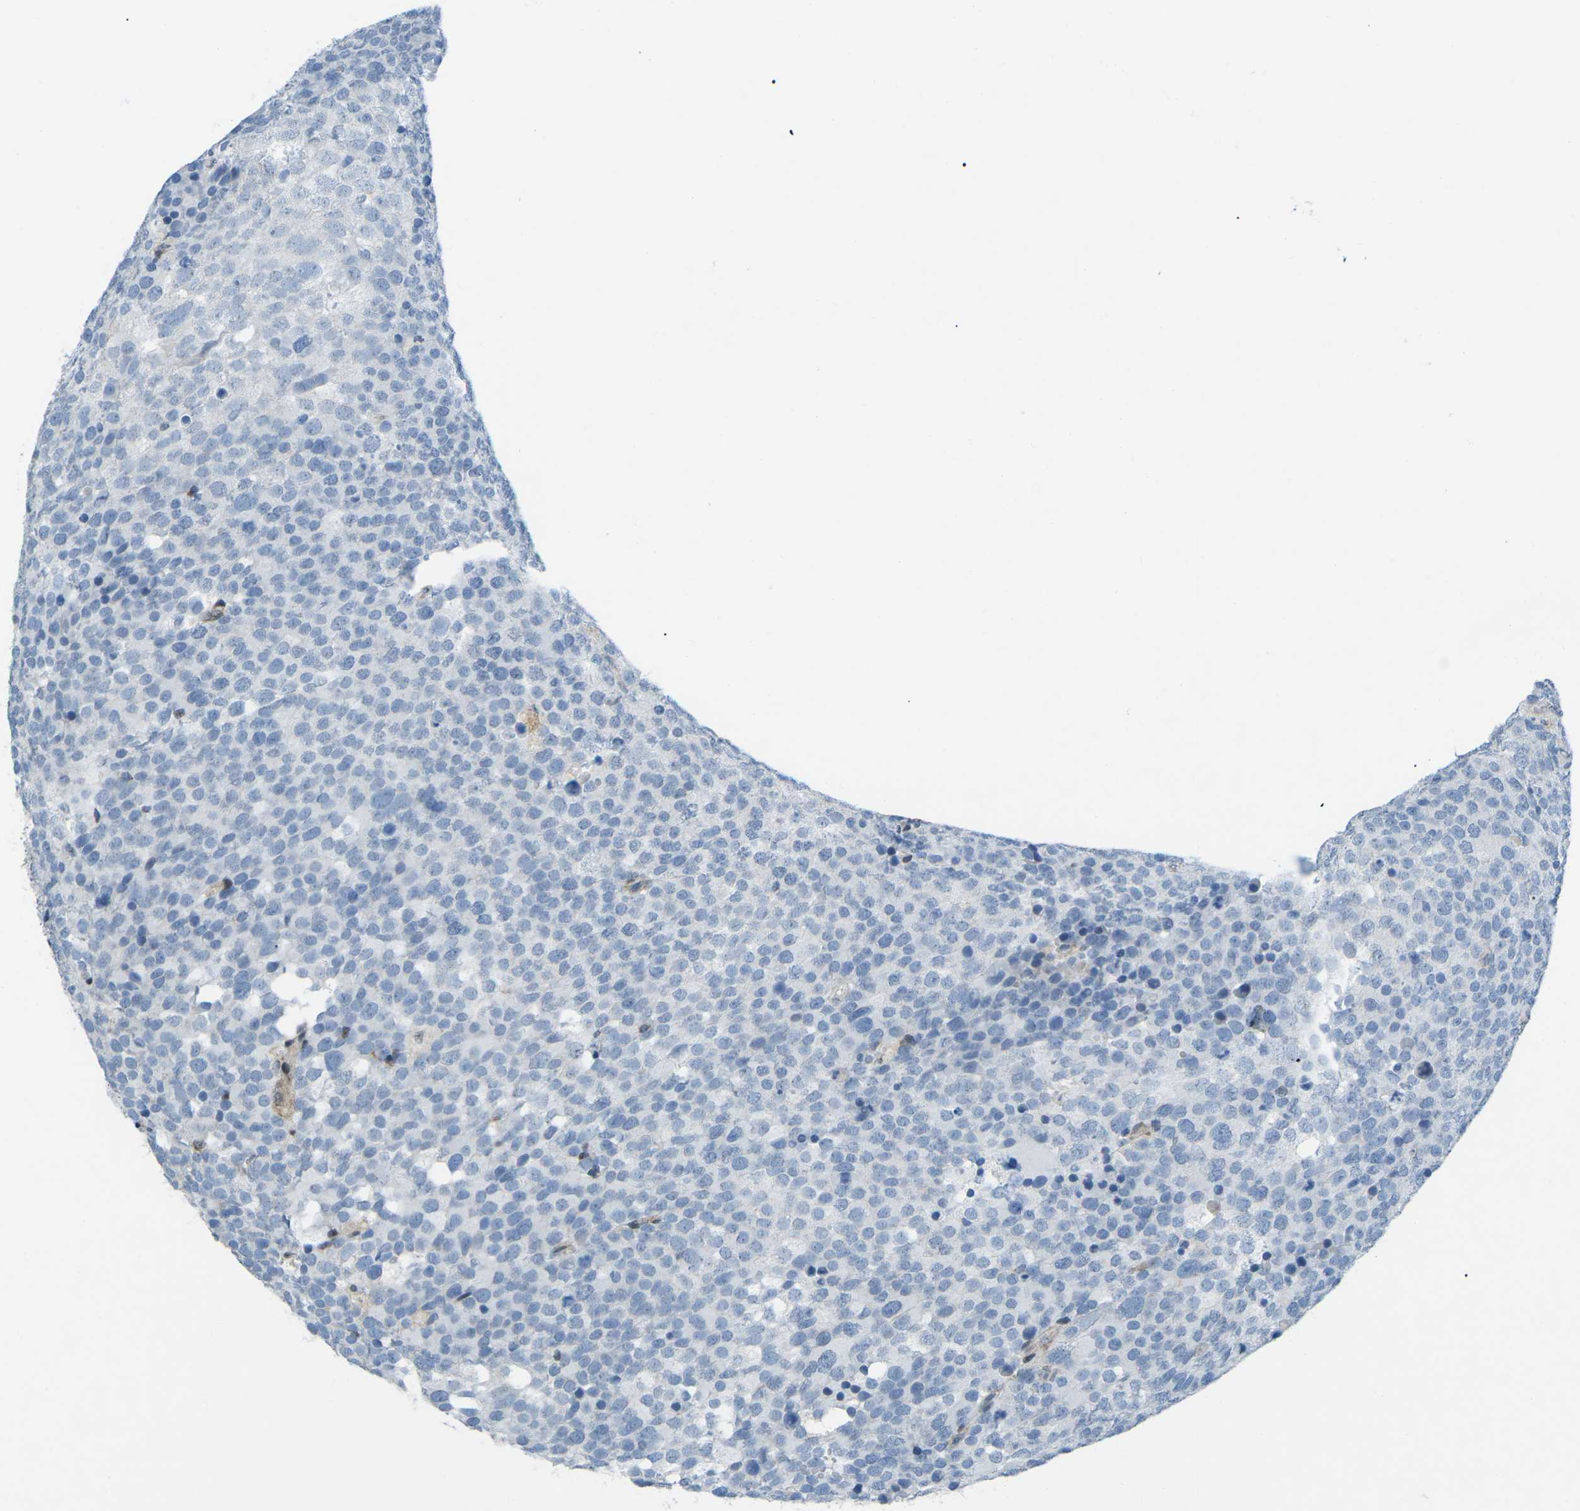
{"staining": {"intensity": "negative", "quantity": "none", "location": "none"}, "tissue": "testis cancer", "cell_type": "Tumor cells", "image_type": "cancer", "snomed": [{"axis": "morphology", "description": "Seminoma, NOS"}, {"axis": "topography", "description": "Testis"}], "caption": "Immunohistochemical staining of testis seminoma exhibits no significant expression in tumor cells. (DAB (3,3'-diaminobenzidine) IHC with hematoxylin counter stain).", "gene": "MBNL1", "patient": {"sex": "male", "age": 71}}